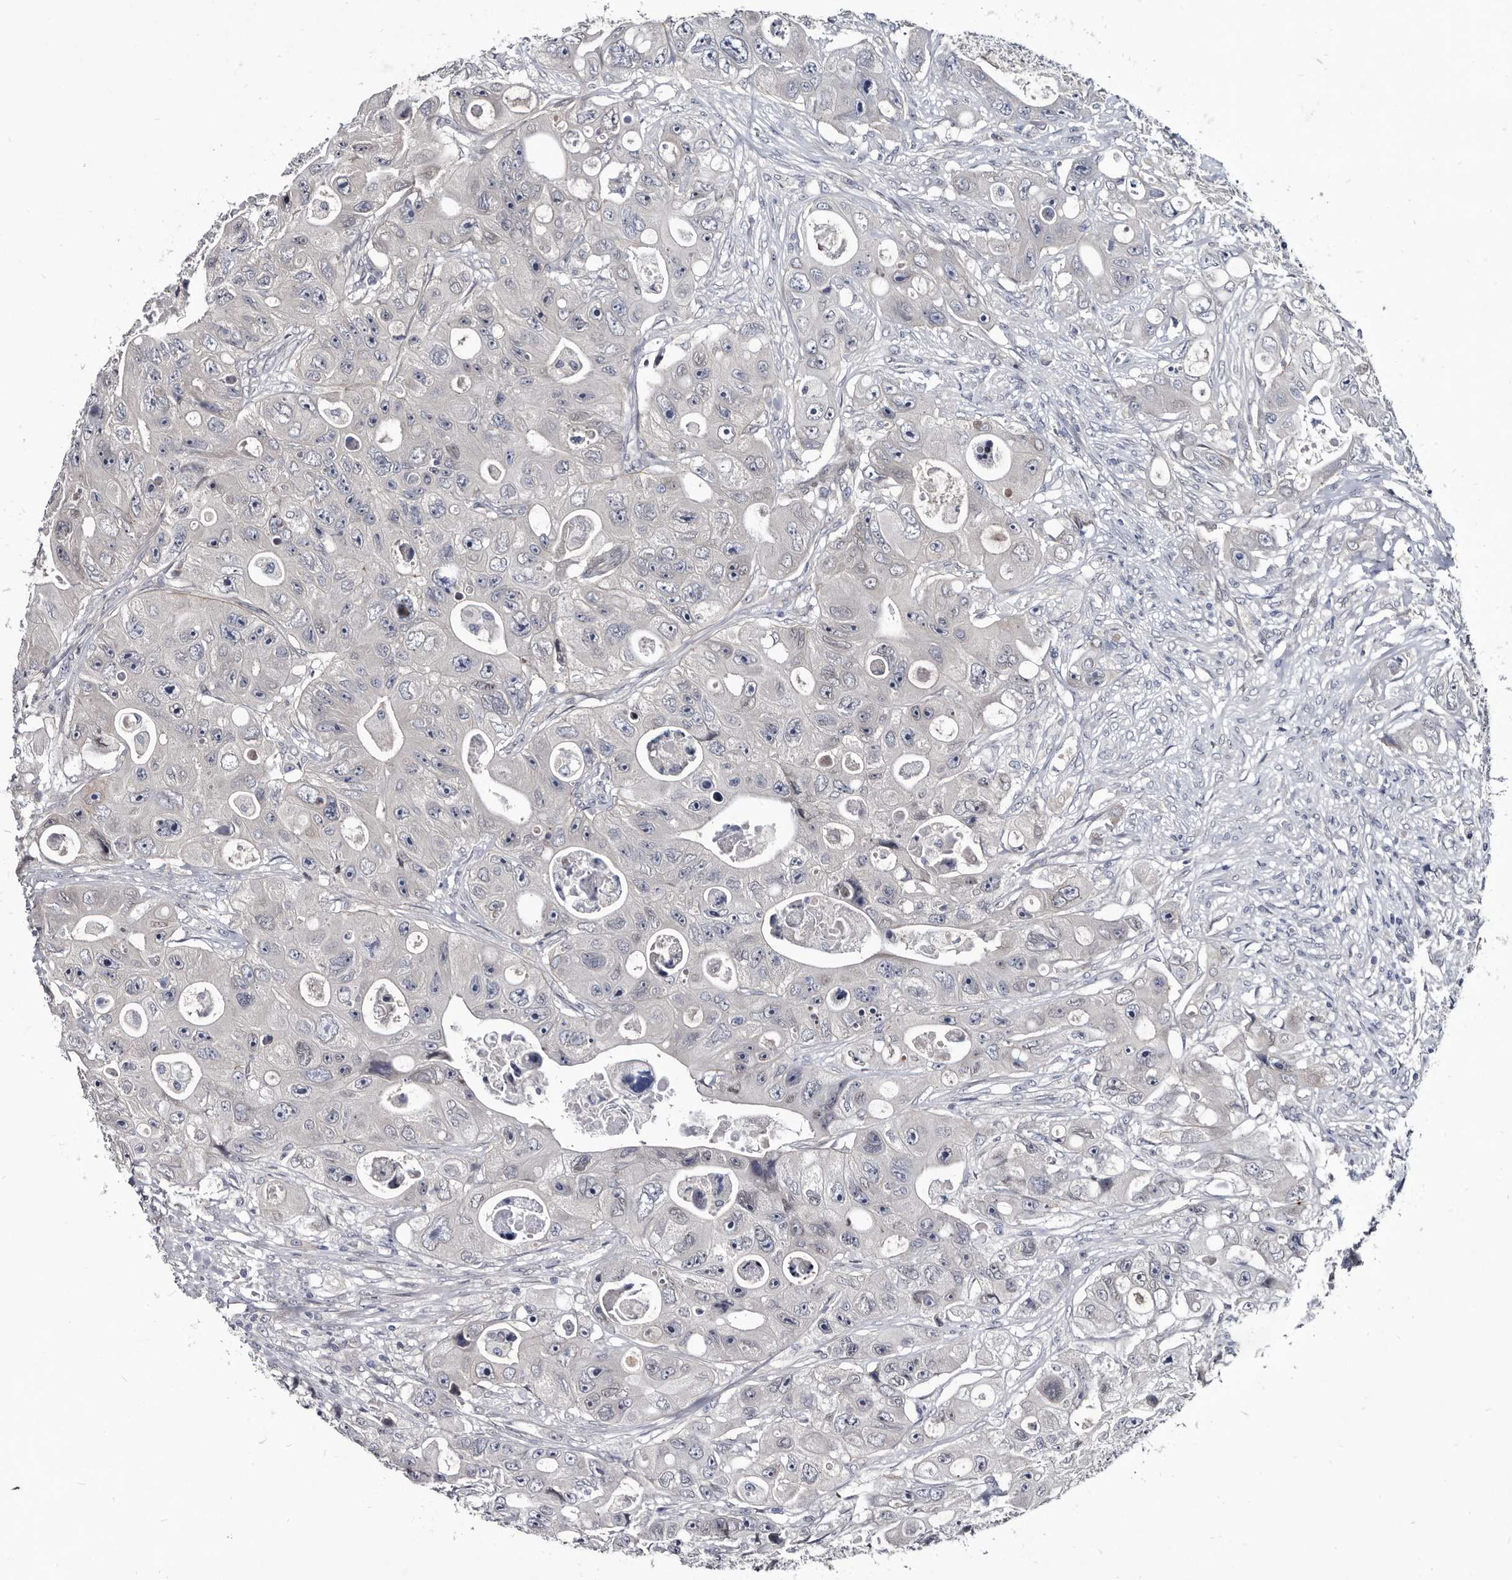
{"staining": {"intensity": "negative", "quantity": "none", "location": "none"}, "tissue": "colorectal cancer", "cell_type": "Tumor cells", "image_type": "cancer", "snomed": [{"axis": "morphology", "description": "Adenocarcinoma, NOS"}, {"axis": "topography", "description": "Colon"}], "caption": "Micrograph shows no significant protein staining in tumor cells of adenocarcinoma (colorectal). (Immunohistochemistry (ihc), brightfield microscopy, high magnification).", "gene": "PROM1", "patient": {"sex": "female", "age": 46}}